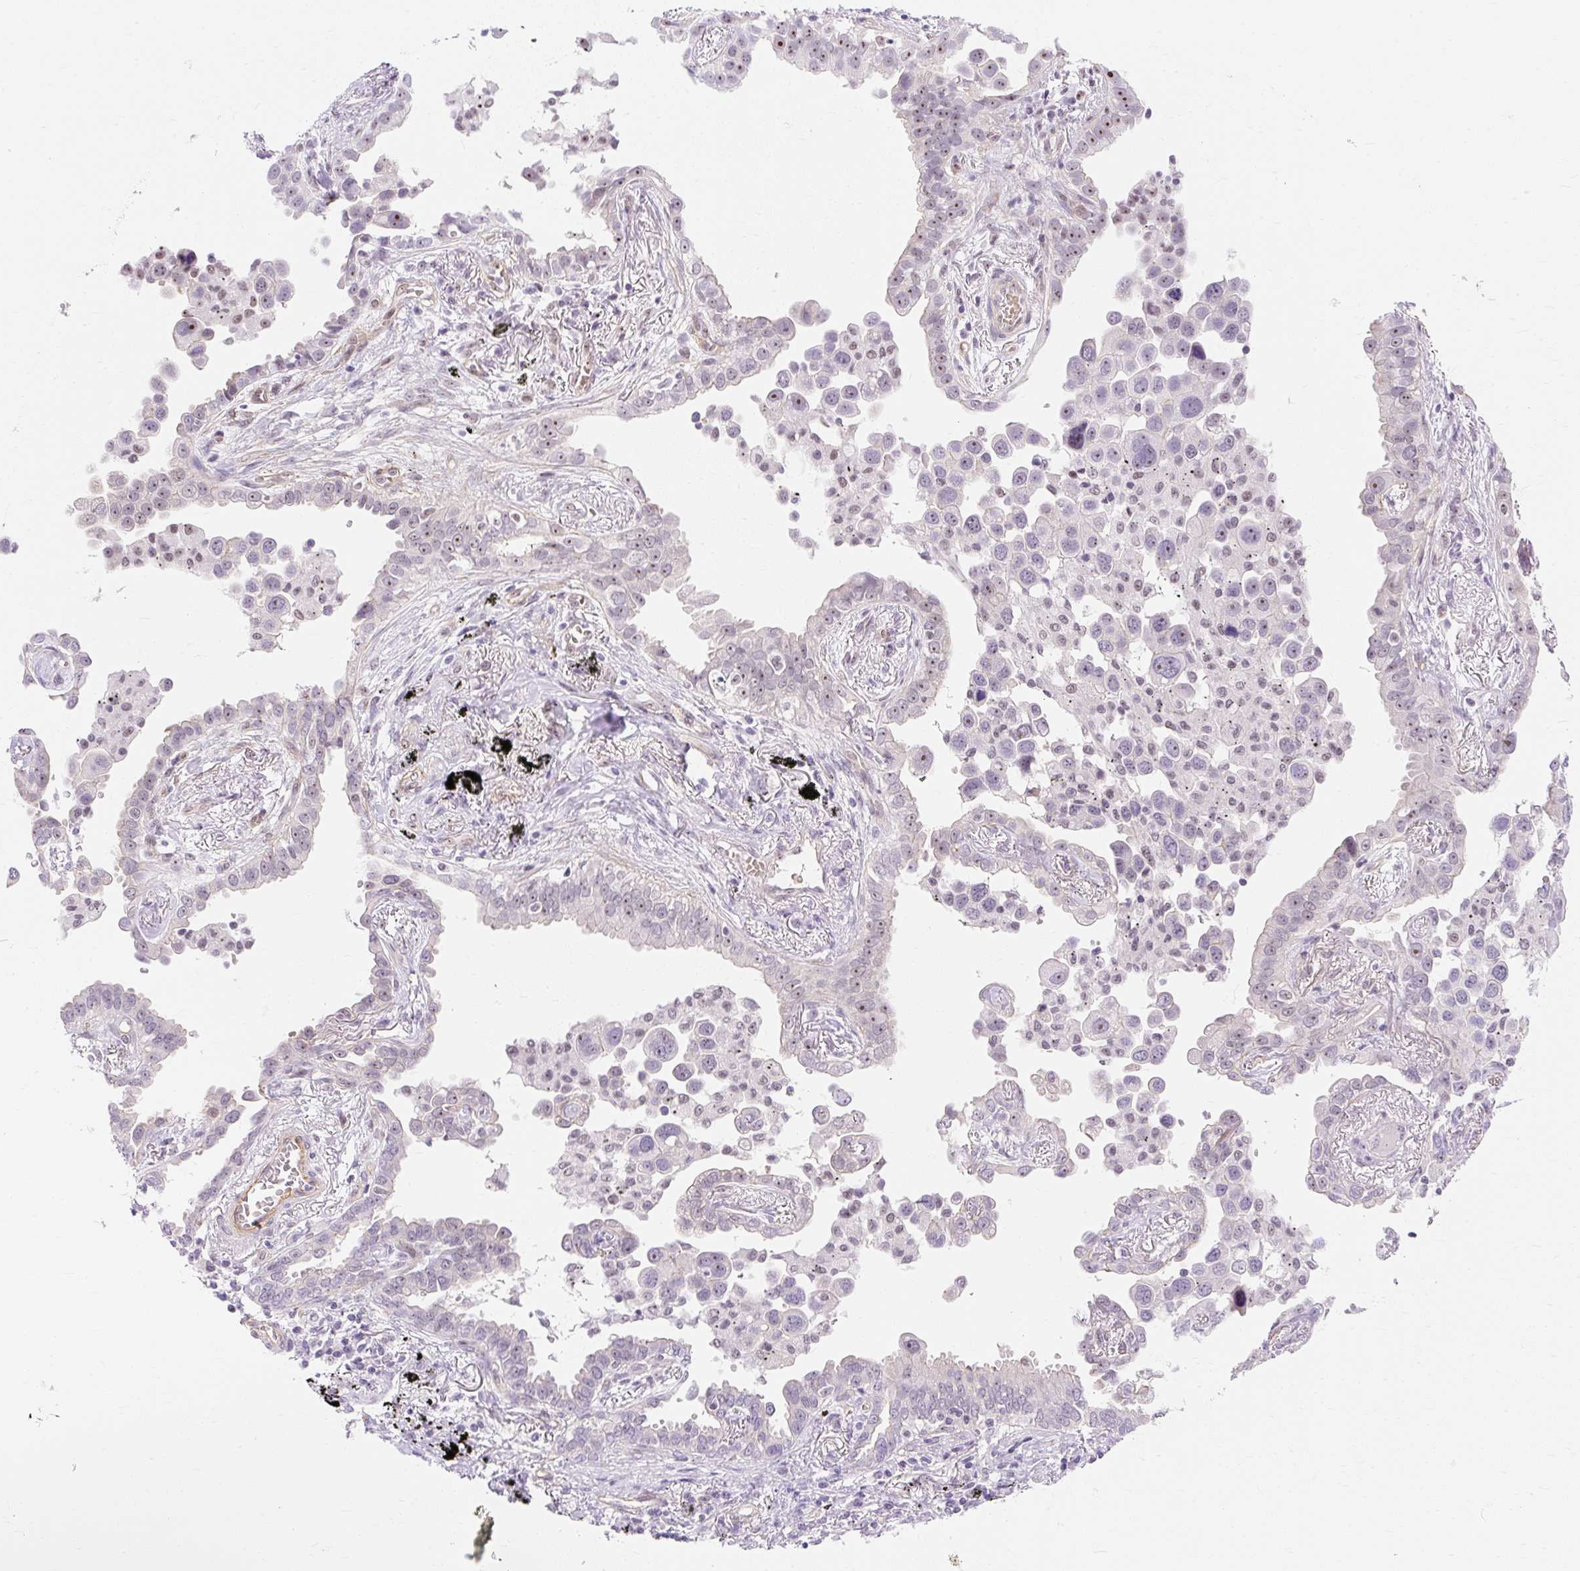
{"staining": {"intensity": "weak", "quantity": "<25%", "location": "nuclear"}, "tissue": "lung cancer", "cell_type": "Tumor cells", "image_type": "cancer", "snomed": [{"axis": "morphology", "description": "Adenocarcinoma, NOS"}, {"axis": "topography", "description": "Lung"}], "caption": "DAB (3,3'-diaminobenzidine) immunohistochemical staining of human lung cancer (adenocarcinoma) shows no significant staining in tumor cells.", "gene": "OBP2A", "patient": {"sex": "male", "age": 67}}